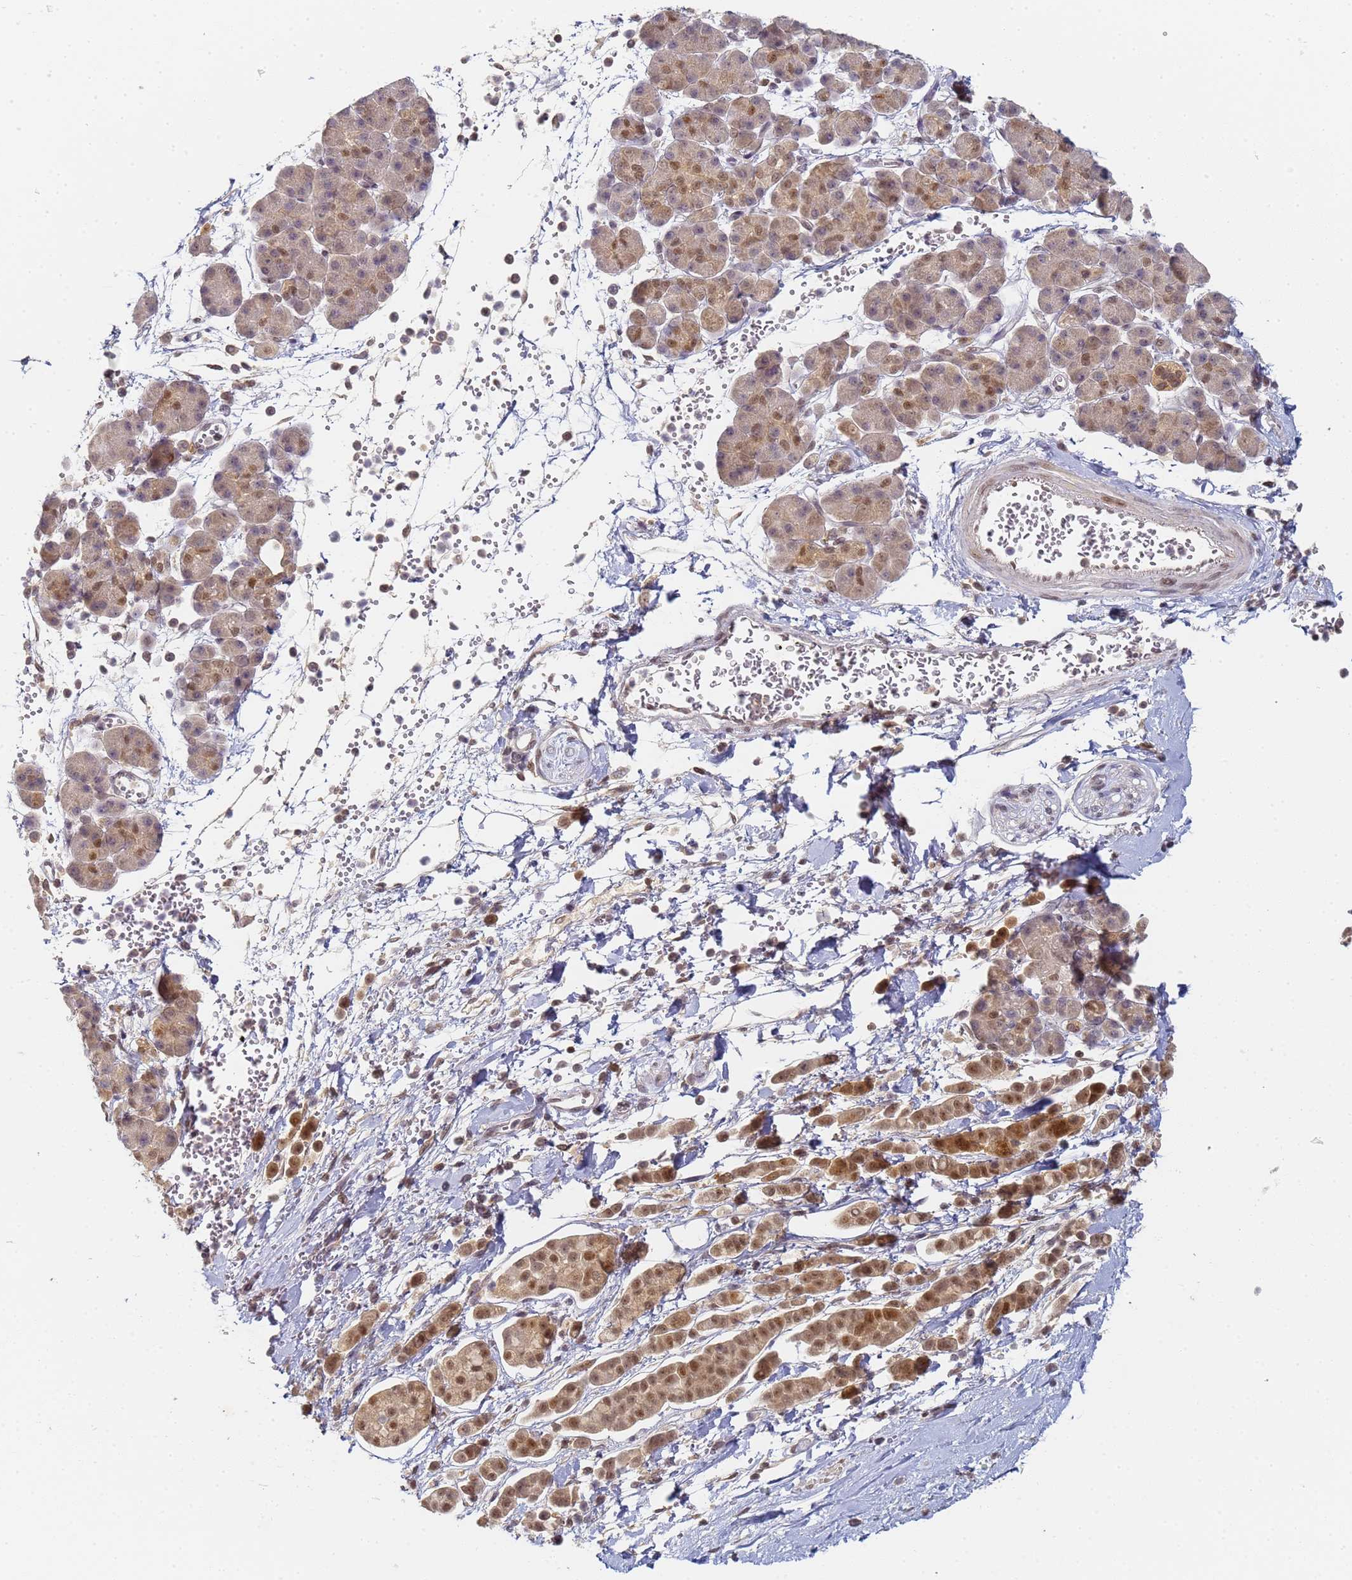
{"staining": {"intensity": "moderate", "quantity": ">75%", "location": "nuclear"}, "tissue": "pancreatic cancer", "cell_type": "Tumor cells", "image_type": "cancer", "snomed": [{"axis": "morphology", "description": "Normal tissue, NOS"}, {"axis": "morphology", "description": "Adenocarcinoma, NOS"}, {"axis": "topography", "description": "Pancreas"}], "caption": "Brown immunohistochemical staining in human pancreatic adenocarcinoma demonstrates moderate nuclear expression in about >75% of tumor cells. Immunohistochemistry stains the protein in brown and the nuclei are stained blue.", "gene": "HMCES", "patient": {"sex": "female", "age": 64}}